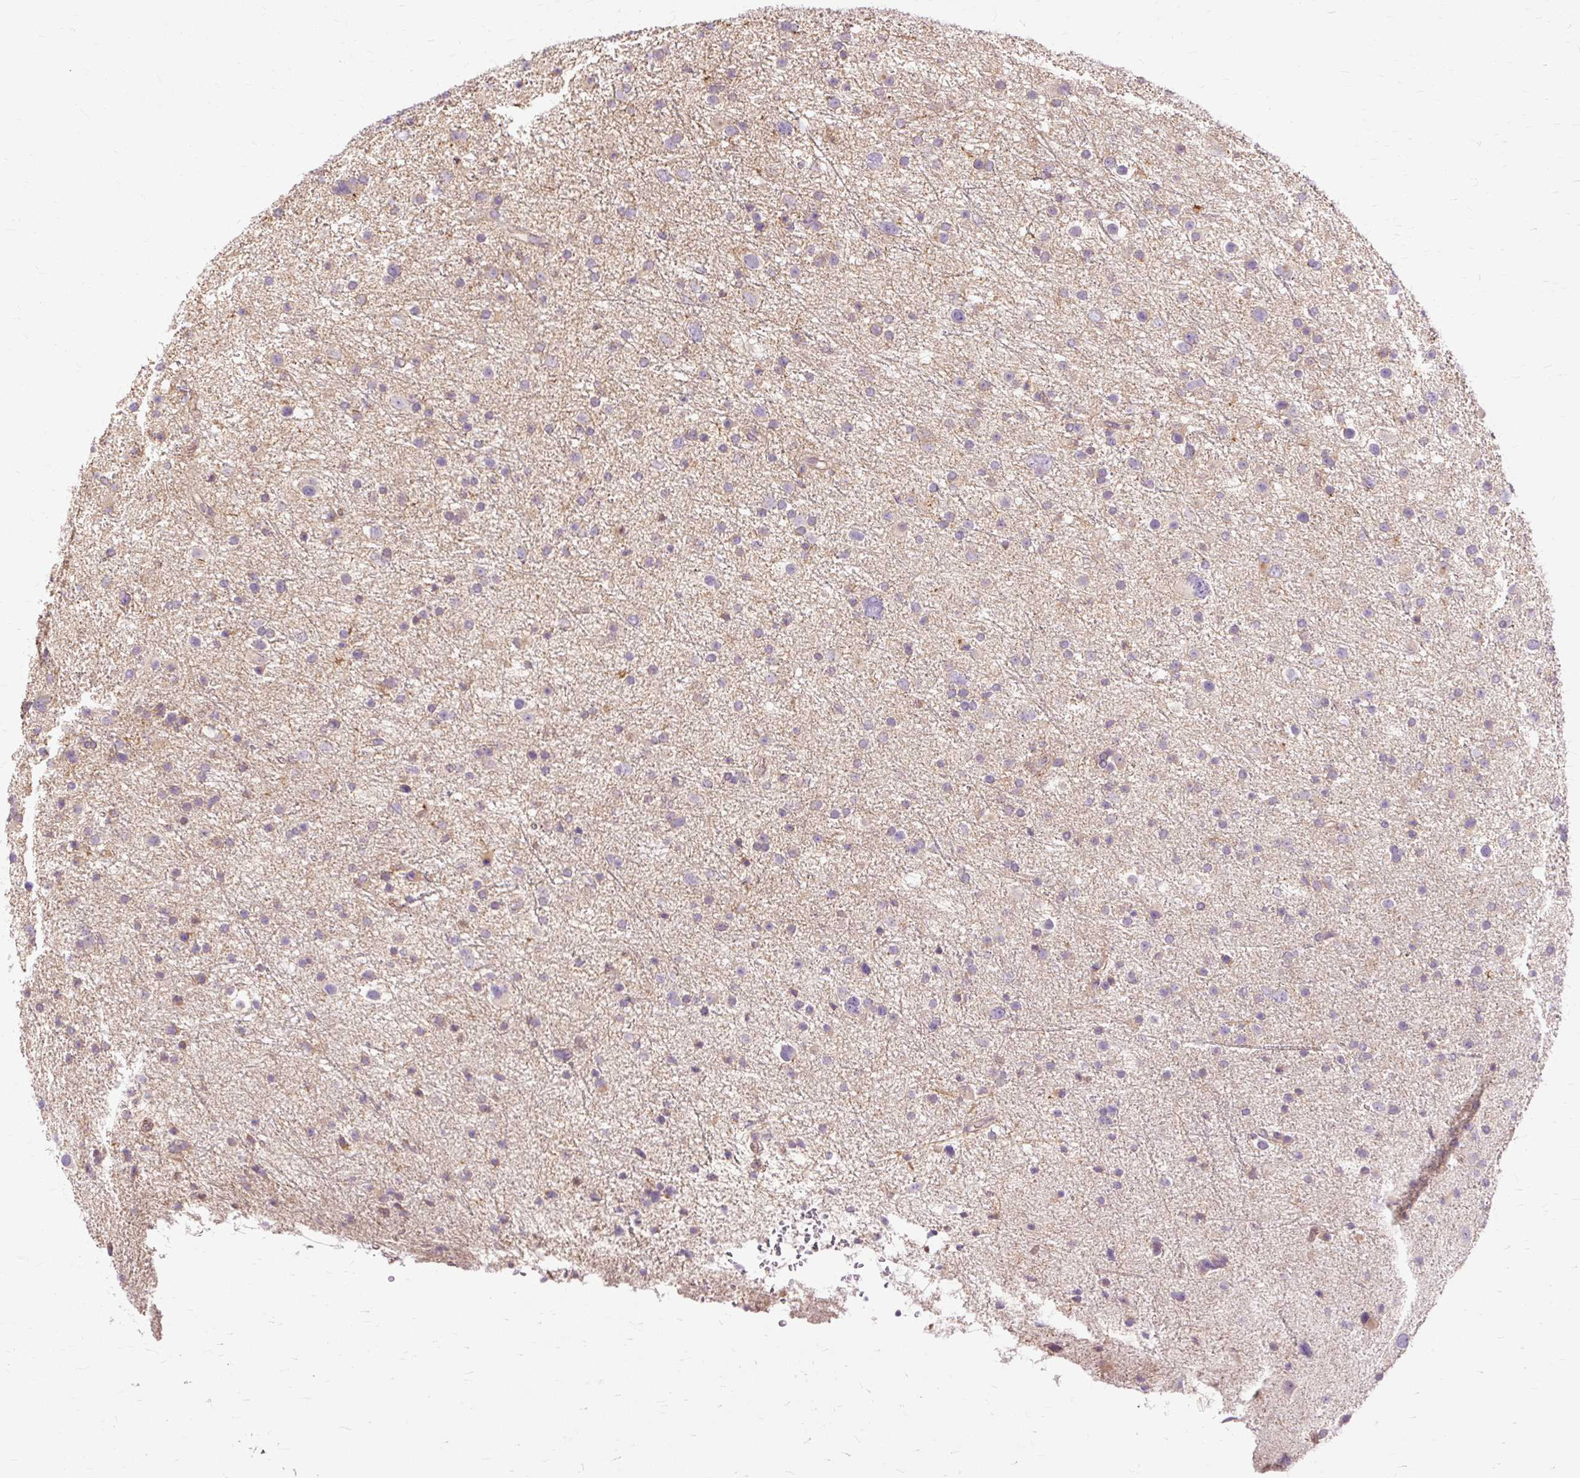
{"staining": {"intensity": "negative", "quantity": "none", "location": "none"}, "tissue": "glioma", "cell_type": "Tumor cells", "image_type": "cancer", "snomed": [{"axis": "morphology", "description": "Glioma, malignant, Low grade"}, {"axis": "topography", "description": "Brain"}], "caption": "This histopathology image is of low-grade glioma (malignant) stained with immunohistochemistry (IHC) to label a protein in brown with the nuclei are counter-stained blue. There is no expression in tumor cells.", "gene": "TSPAN8", "patient": {"sex": "female", "age": 32}}